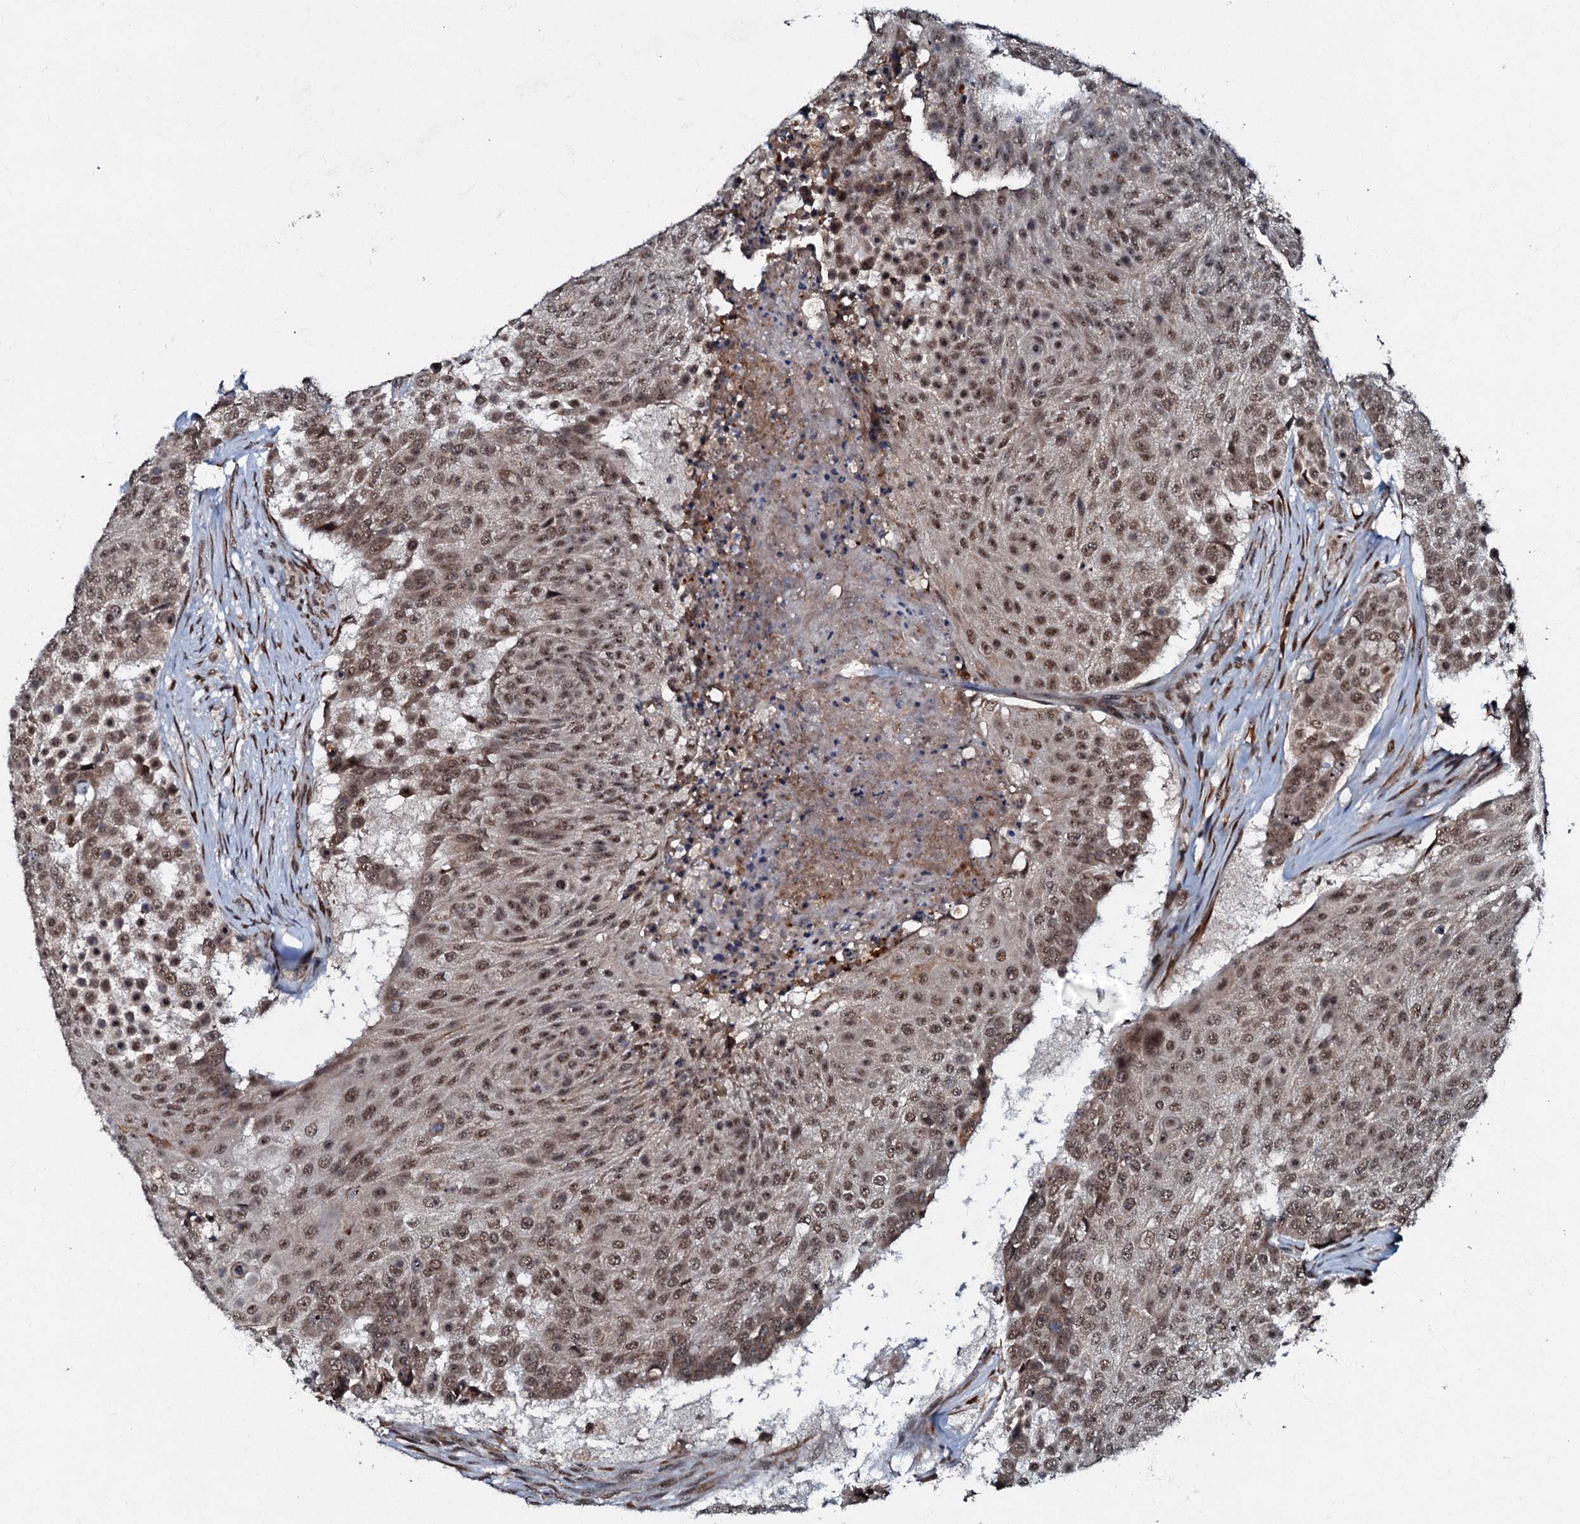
{"staining": {"intensity": "moderate", "quantity": ">75%", "location": "nuclear"}, "tissue": "urothelial cancer", "cell_type": "Tumor cells", "image_type": "cancer", "snomed": [{"axis": "morphology", "description": "Urothelial carcinoma, High grade"}, {"axis": "topography", "description": "Urinary bladder"}], "caption": "The immunohistochemical stain highlights moderate nuclear positivity in tumor cells of urothelial carcinoma (high-grade) tissue.", "gene": "C18orf32", "patient": {"sex": "female", "age": 63}}